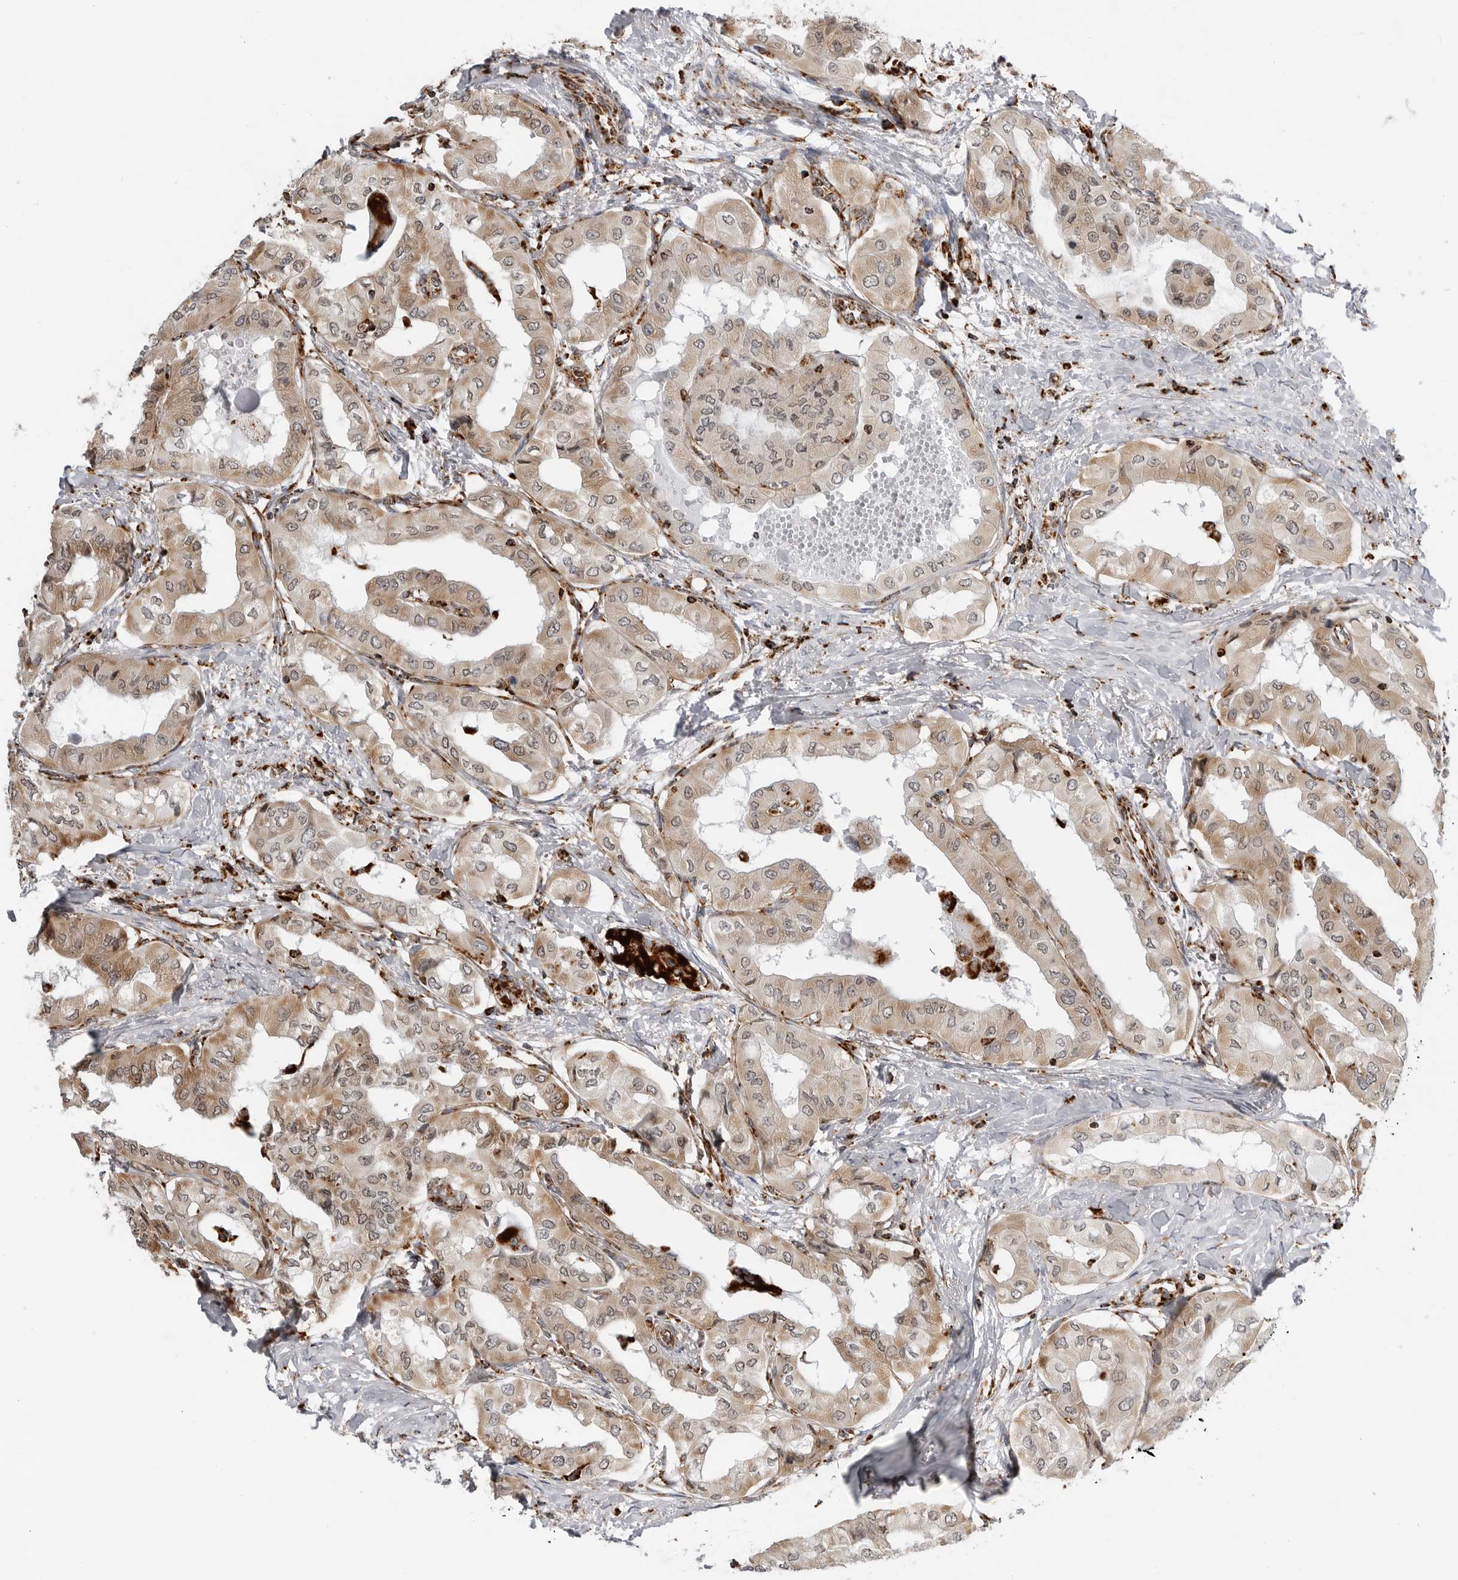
{"staining": {"intensity": "moderate", "quantity": "25%-75%", "location": "cytoplasmic/membranous"}, "tissue": "thyroid cancer", "cell_type": "Tumor cells", "image_type": "cancer", "snomed": [{"axis": "morphology", "description": "Papillary adenocarcinoma, NOS"}, {"axis": "topography", "description": "Thyroid gland"}], "caption": "IHC photomicrograph of neoplastic tissue: human papillary adenocarcinoma (thyroid) stained using IHC displays medium levels of moderate protein expression localized specifically in the cytoplasmic/membranous of tumor cells, appearing as a cytoplasmic/membranous brown color.", "gene": "COX5A", "patient": {"sex": "female", "age": 59}}